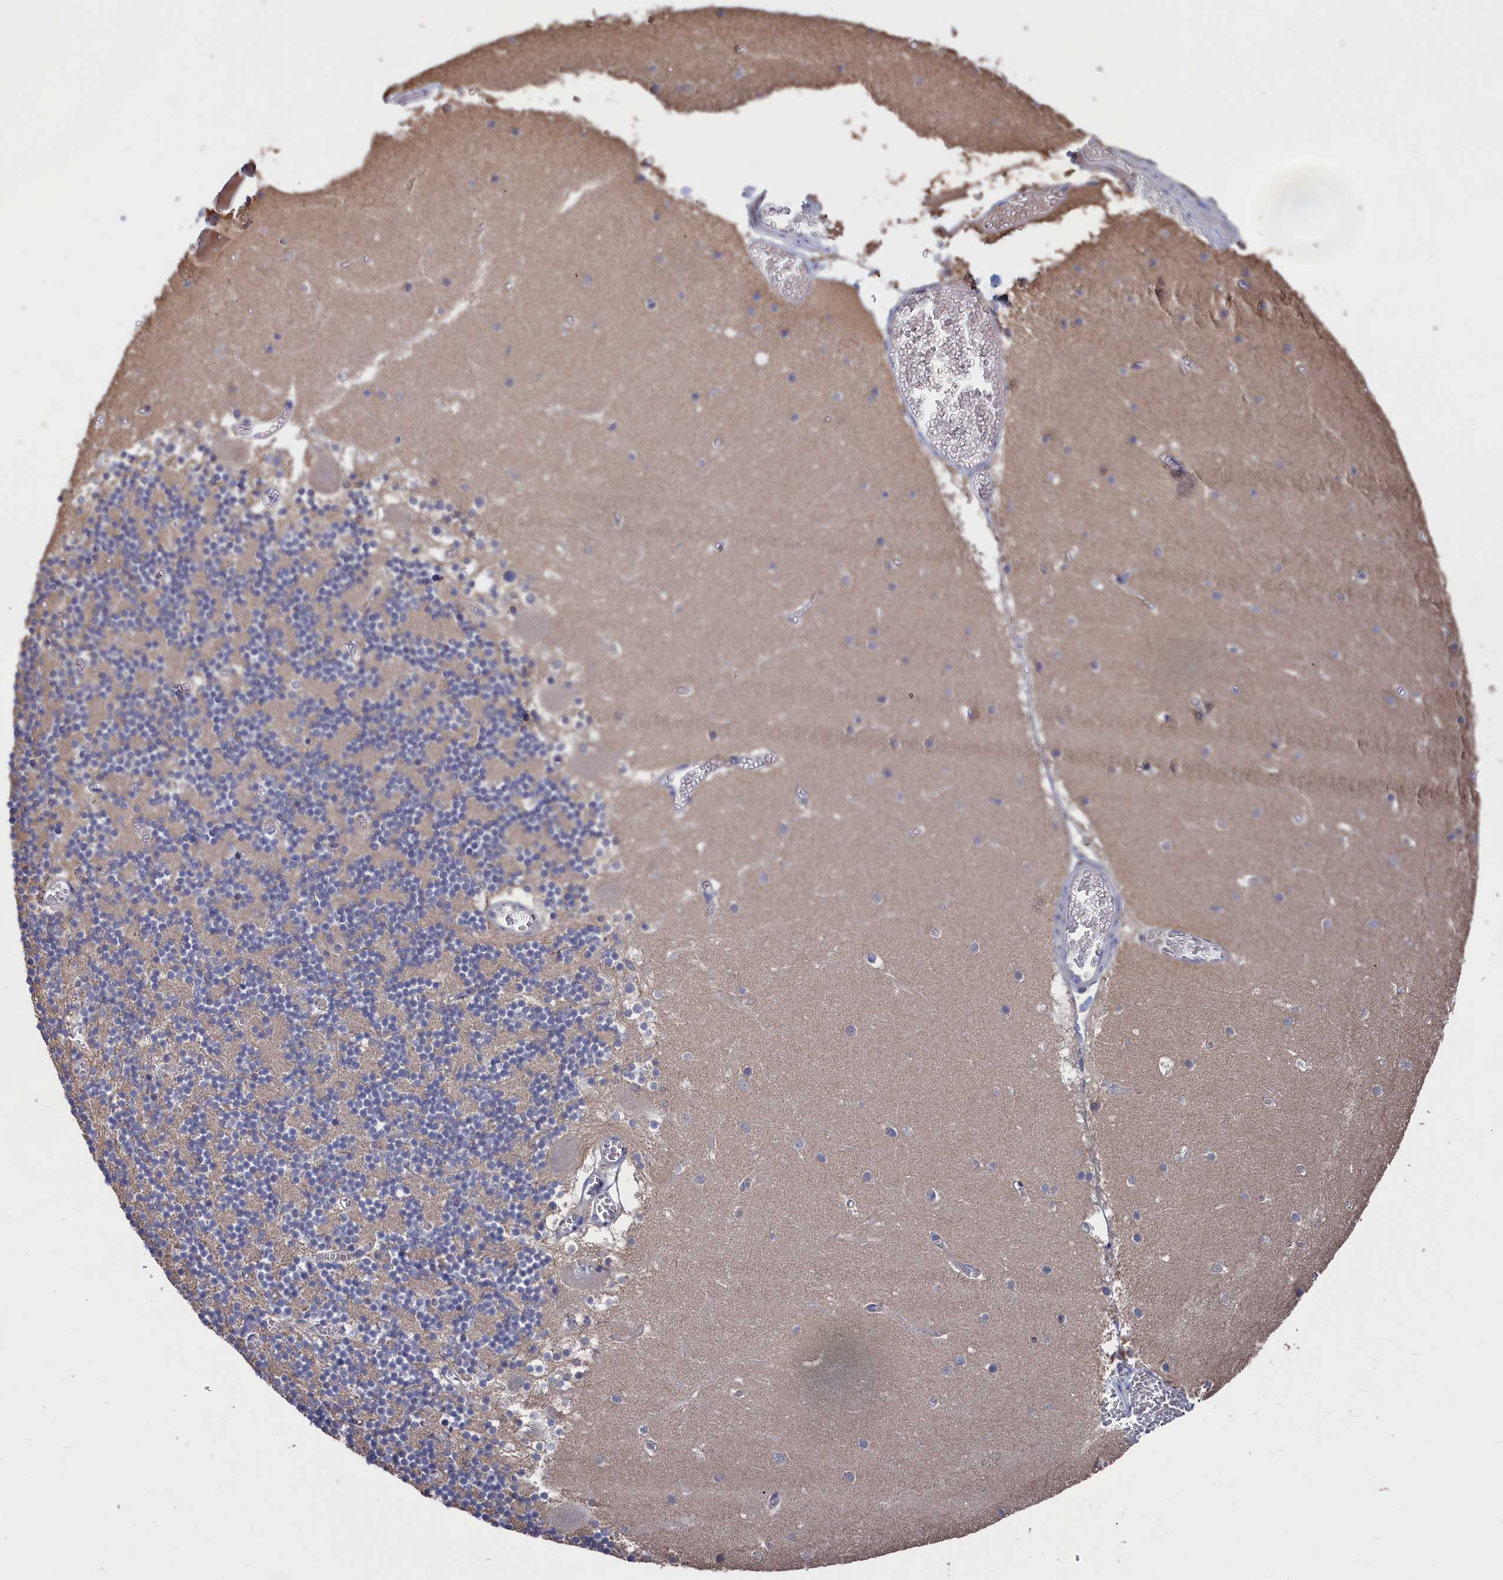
{"staining": {"intensity": "negative", "quantity": "none", "location": "none"}, "tissue": "cerebellum", "cell_type": "Cells in granular layer", "image_type": "normal", "snomed": [{"axis": "morphology", "description": "Normal tissue, NOS"}, {"axis": "topography", "description": "Cerebellum"}], "caption": "Immunohistochemical staining of benign cerebellum displays no significant staining in cells in granular layer.", "gene": "NUTF2", "patient": {"sex": "female", "age": 28}}